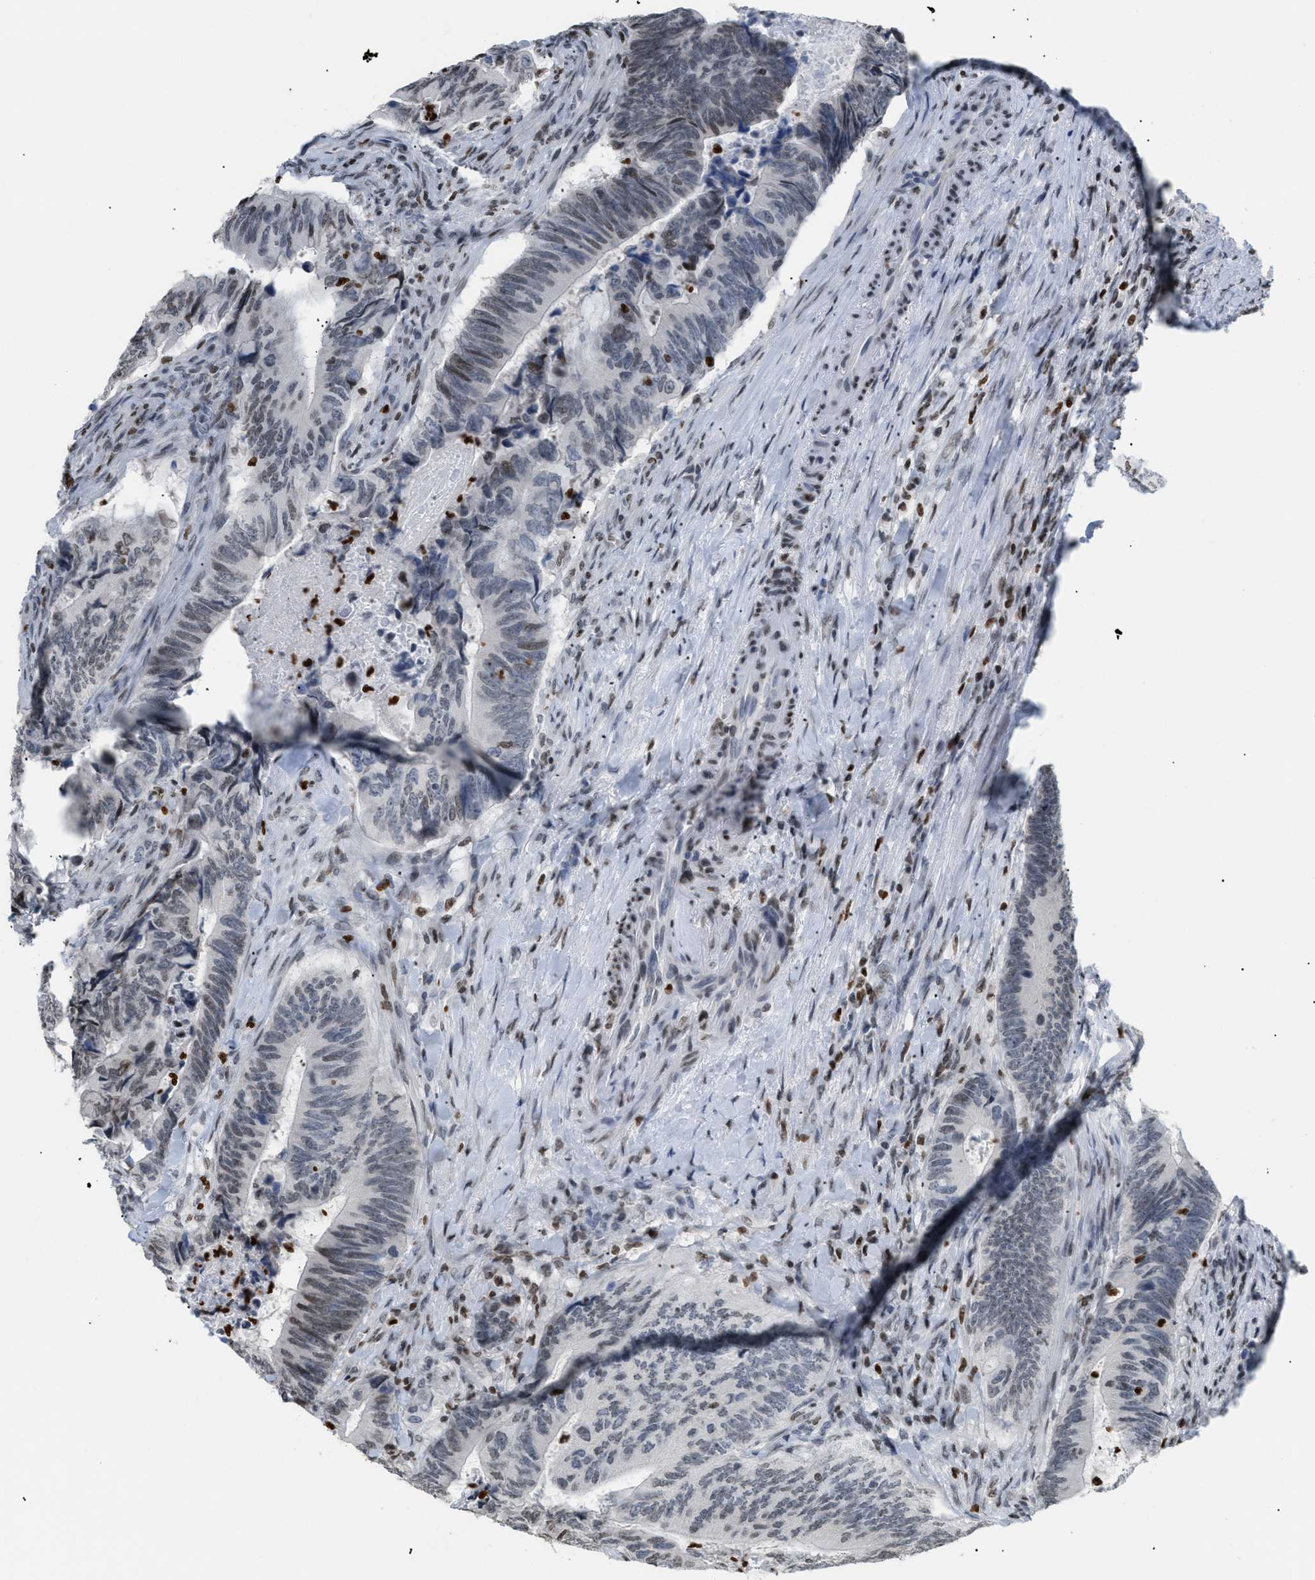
{"staining": {"intensity": "weak", "quantity": ">75%", "location": "nuclear"}, "tissue": "colorectal cancer", "cell_type": "Tumor cells", "image_type": "cancer", "snomed": [{"axis": "morphology", "description": "Normal tissue, NOS"}, {"axis": "morphology", "description": "Adenocarcinoma, NOS"}, {"axis": "topography", "description": "Colon"}], "caption": "Weak nuclear expression is seen in approximately >75% of tumor cells in colorectal cancer. (Brightfield microscopy of DAB IHC at high magnification).", "gene": "HMGN2", "patient": {"sex": "male", "age": 56}}